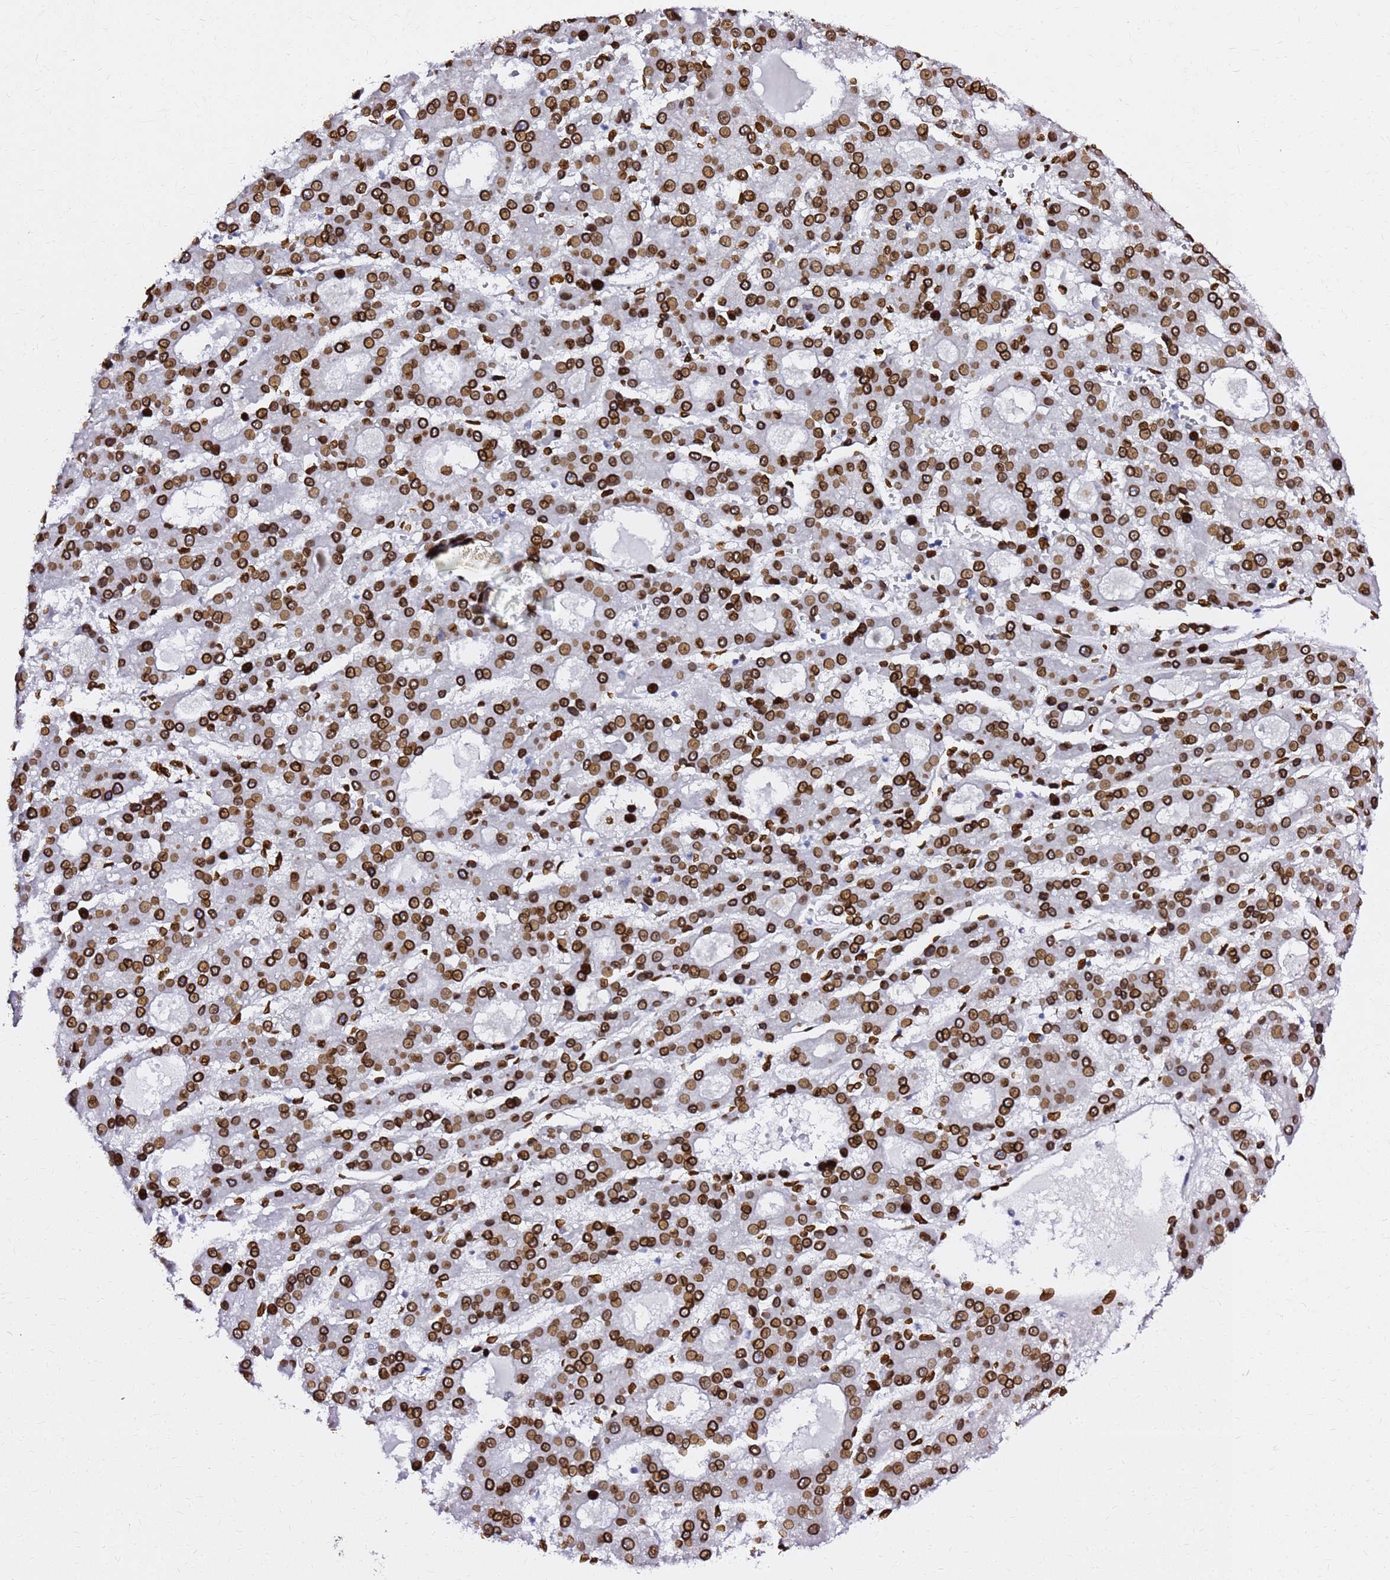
{"staining": {"intensity": "strong", "quantity": ">75%", "location": "cytoplasmic/membranous,nuclear"}, "tissue": "liver cancer", "cell_type": "Tumor cells", "image_type": "cancer", "snomed": [{"axis": "morphology", "description": "Carcinoma, Hepatocellular, NOS"}, {"axis": "topography", "description": "Liver"}], "caption": "Immunohistochemistry micrograph of neoplastic tissue: human liver cancer stained using IHC exhibits high levels of strong protein expression localized specifically in the cytoplasmic/membranous and nuclear of tumor cells, appearing as a cytoplasmic/membranous and nuclear brown color.", "gene": "C6orf141", "patient": {"sex": "male", "age": 70}}